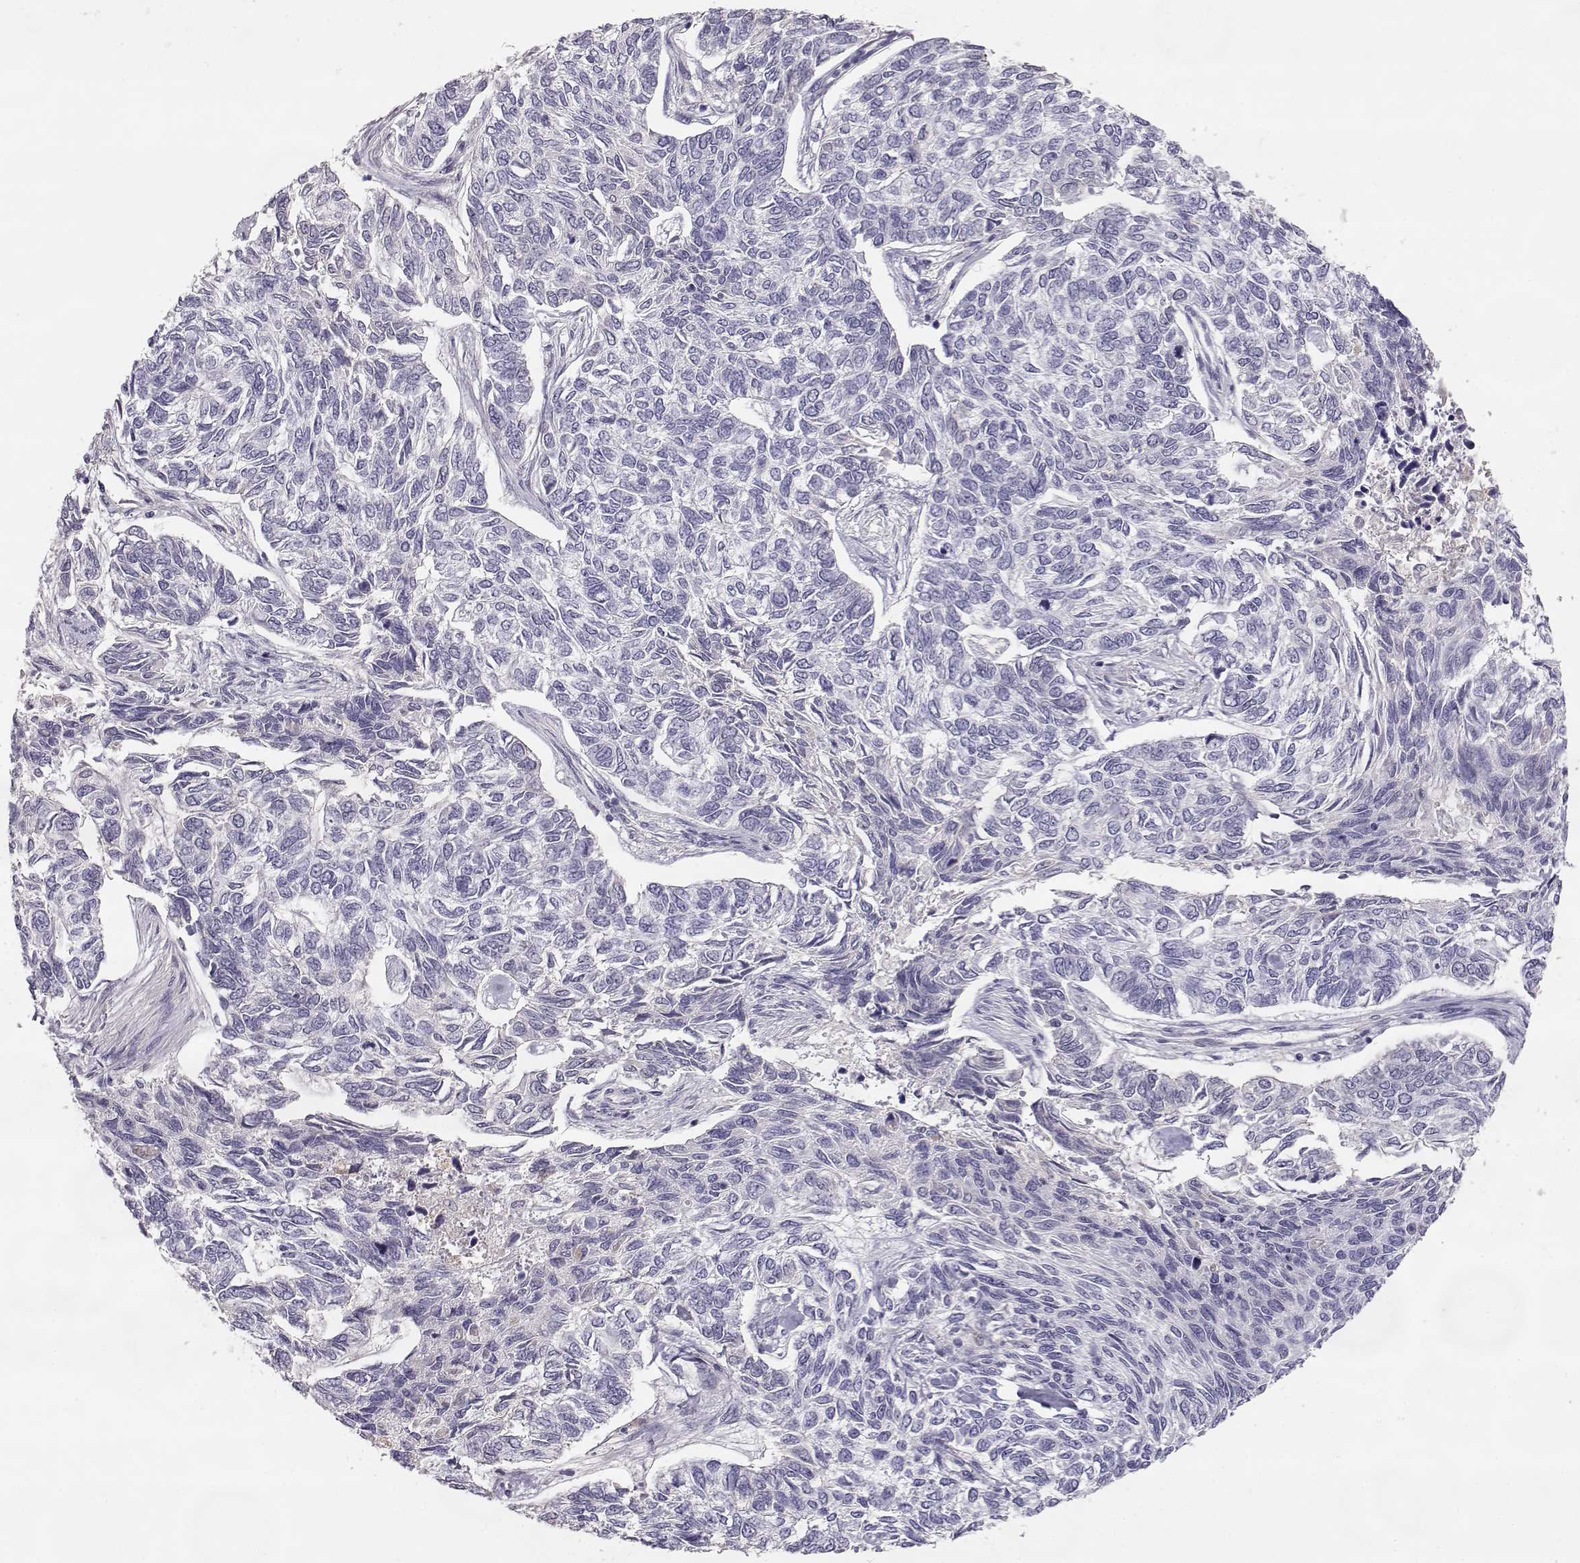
{"staining": {"intensity": "negative", "quantity": "none", "location": "none"}, "tissue": "skin cancer", "cell_type": "Tumor cells", "image_type": "cancer", "snomed": [{"axis": "morphology", "description": "Basal cell carcinoma"}, {"axis": "topography", "description": "Skin"}], "caption": "Tumor cells show no significant staining in skin cancer.", "gene": "SLCO6A1", "patient": {"sex": "female", "age": 65}}